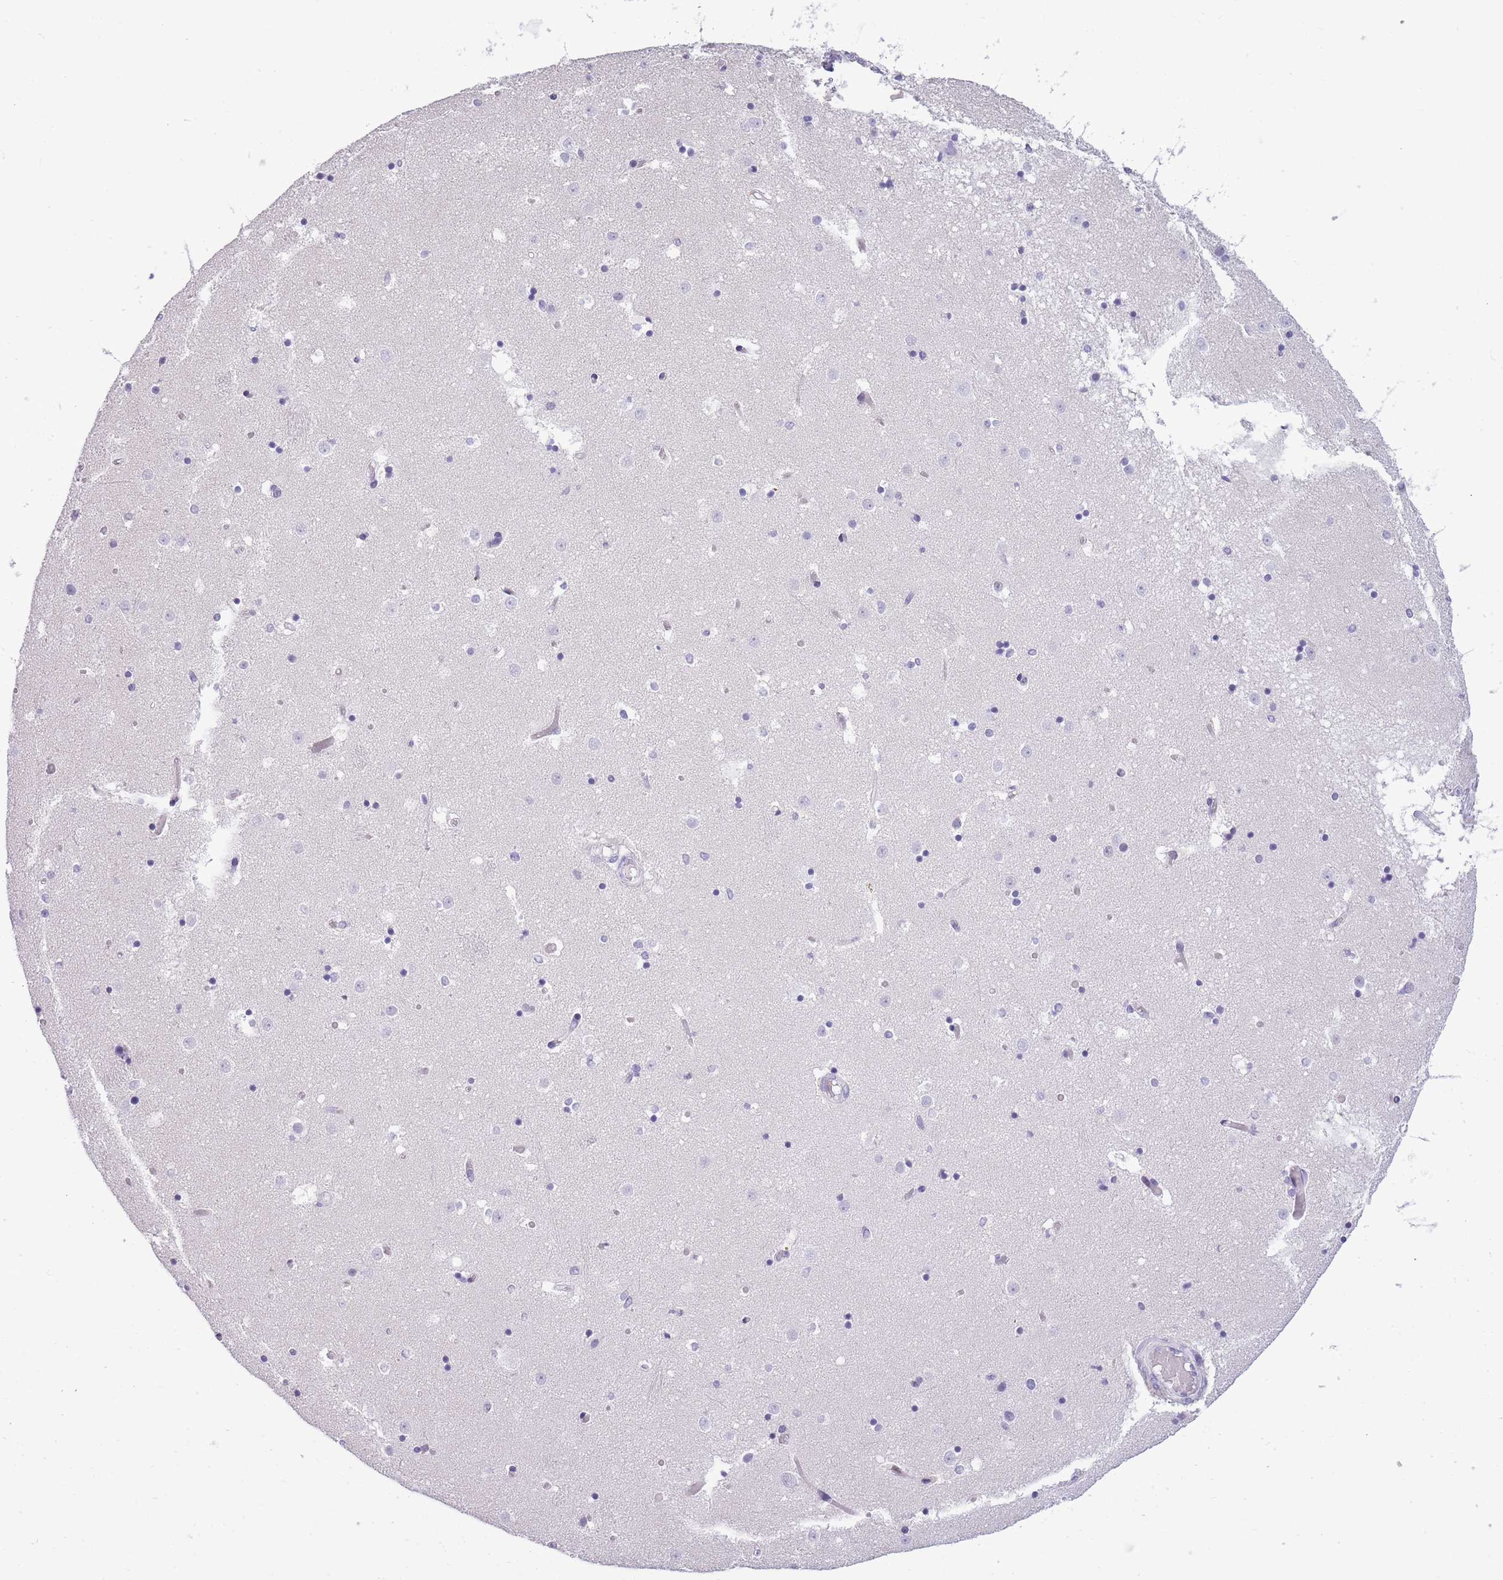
{"staining": {"intensity": "negative", "quantity": "none", "location": "none"}, "tissue": "caudate", "cell_type": "Glial cells", "image_type": "normal", "snomed": [{"axis": "morphology", "description": "Normal tissue, NOS"}, {"axis": "topography", "description": "Lateral ventricle wall"}], "caption": "A high-resolution micrograph shows immunohistochemistry (IHC) staining of benign caudate, which demonstrates no significant staining in glial cells.", "gene": "RADX", "patient": {"sex": "female", "age": 52}}